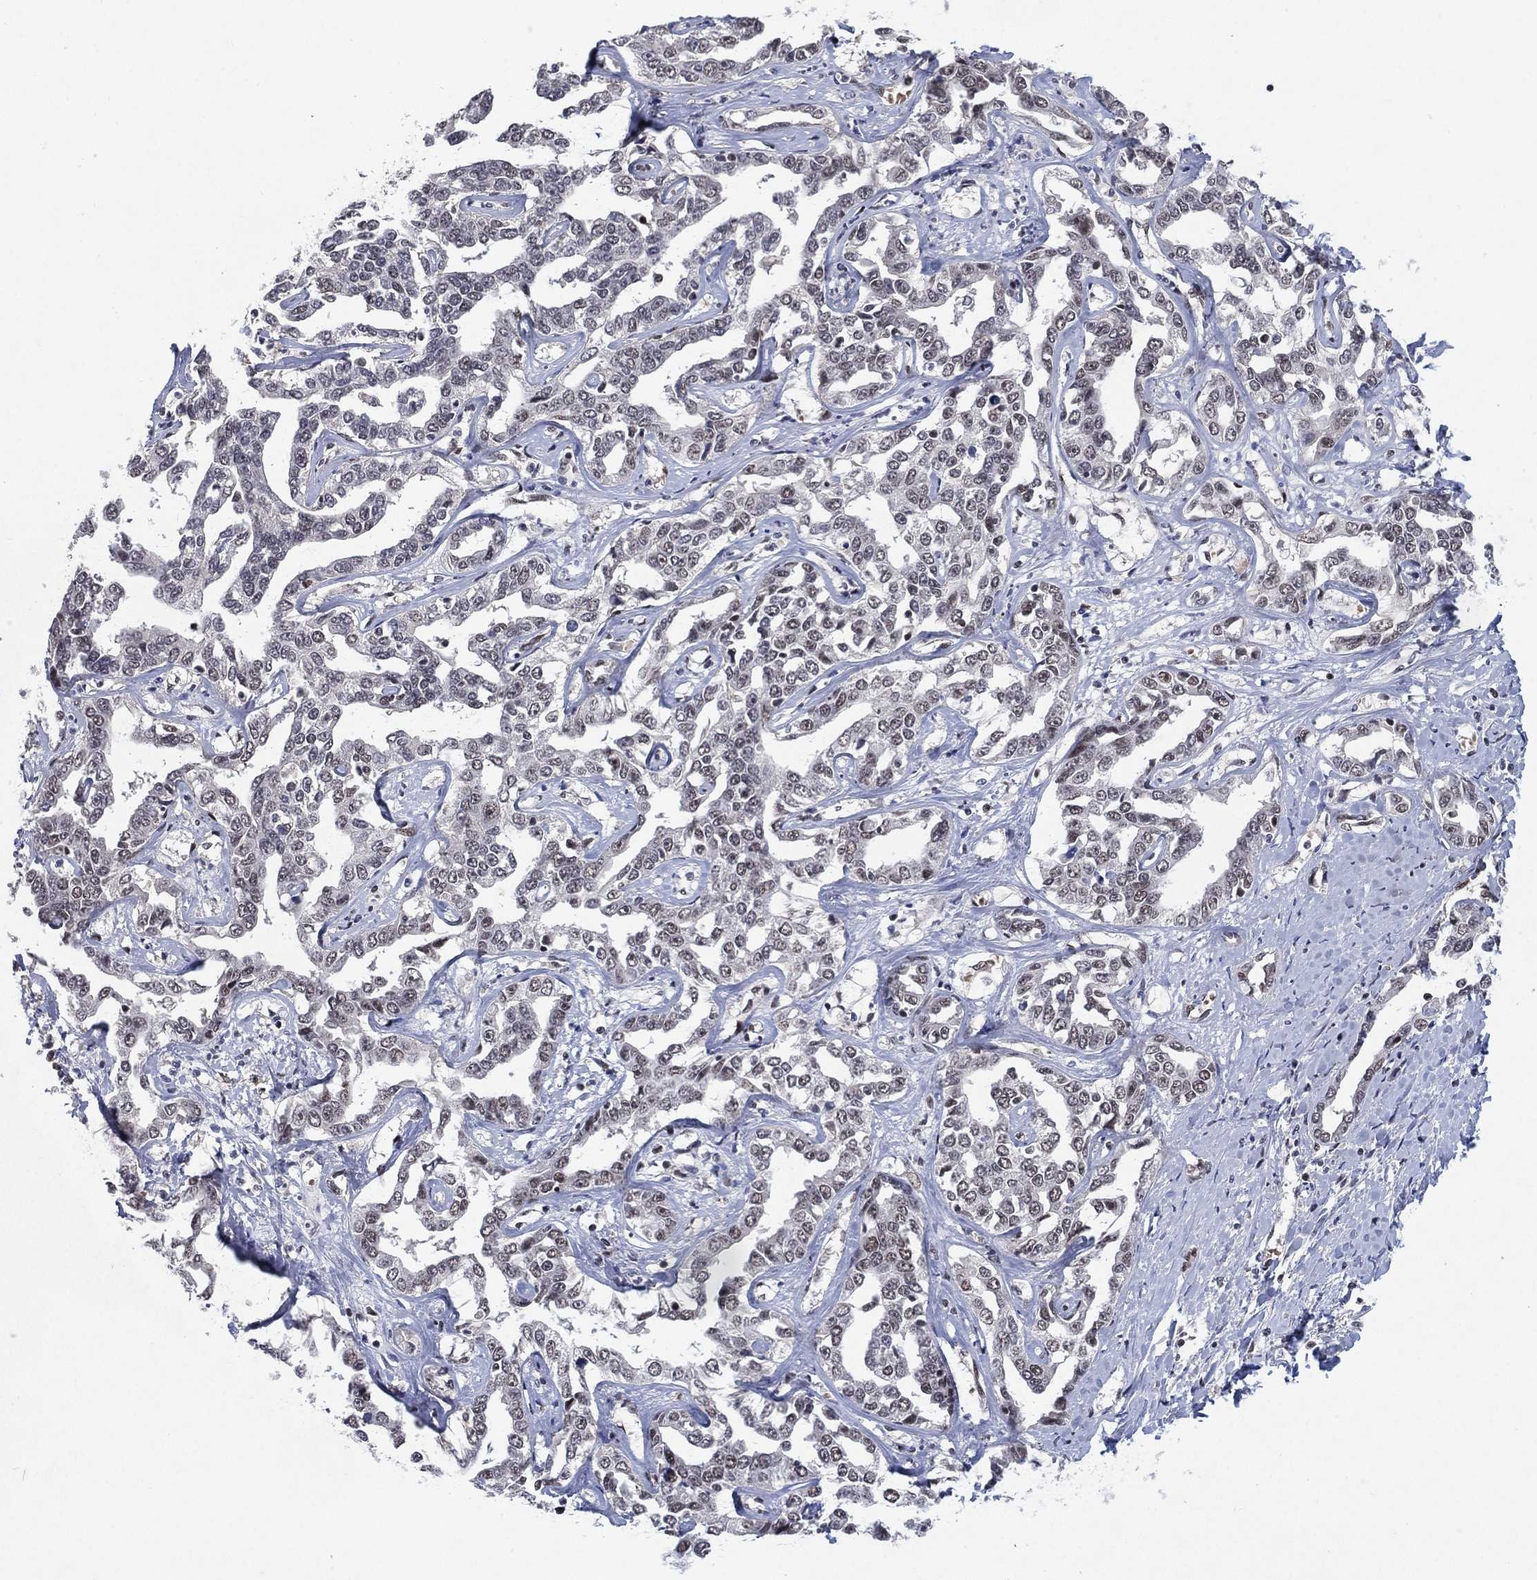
{"staining": {"intensity": "weak", "quantity": "<25%", "location": "nuclear"}, "tissue": "liver cancer", "cell_type": "Tumor cells", "image_type": "cancer", "snomed": [{"axis": "morphology", "description": "Cholangiocarcinoma"}, {"axis": "topography", "description": "Liver"}], "caption": "Tumor cells are negative for protein expression in human liver cancer (cholangiocarcinoma).", "gene": "DGCR8", "patient": {"sex": "male", "age": 59}}